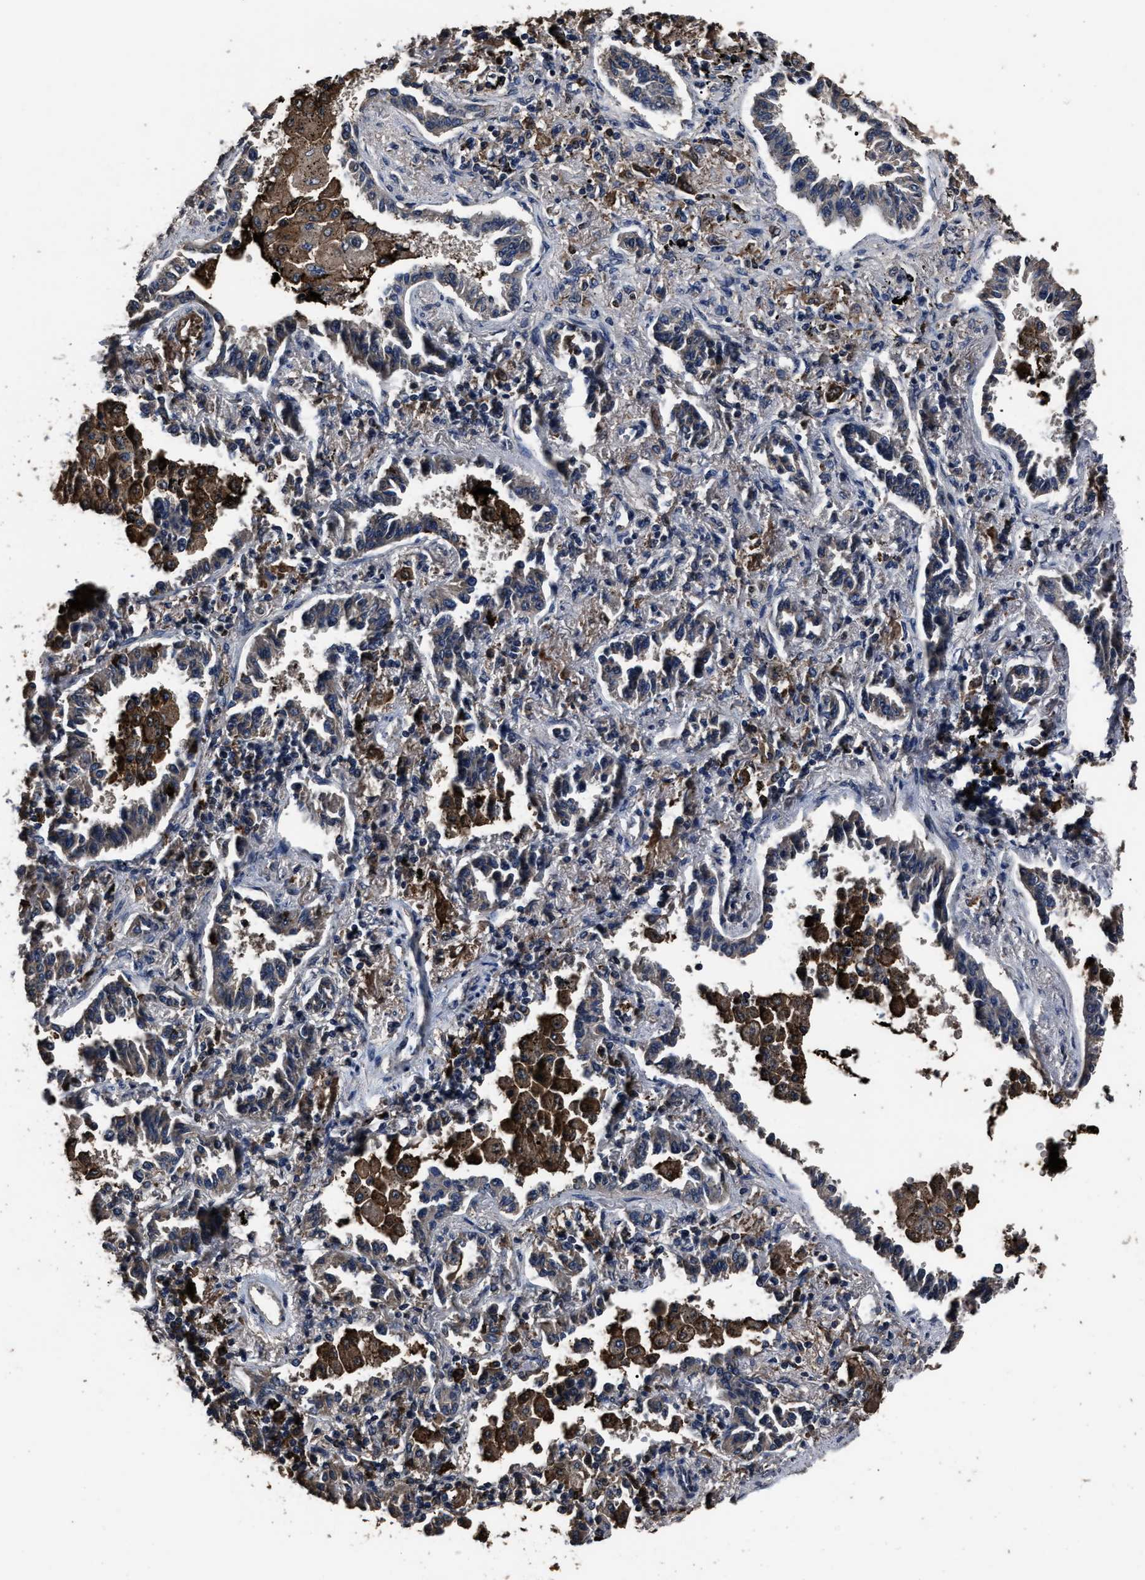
{"staining": {"intensity": "weak", "quantity": "<25%", "location": "cytoplasmic/membranous"}, "tissue": "lung cancer", "cell_type": "Tumor cells", "image_type": "cancer", "snomed": [{"axis": "morphology", "description": "Normal tissue, NOS"}, {"axis": "morphology", "description": "Adenocarcinoma, NOS"}, {"axis": "topography", "description": "Lung"}], "caption": "Tumor cells show no significant staining in adenocarcinoma (lung). (Stains: DAB (3,3'-diaminobenzidine) immunohistochemistry (IHC) with hematoxylin counter stain, Microscopy: brightfield microscopy at high magnification).", "gene": "RSBN1L", "patient": {"sex": "male", "age": 59}}